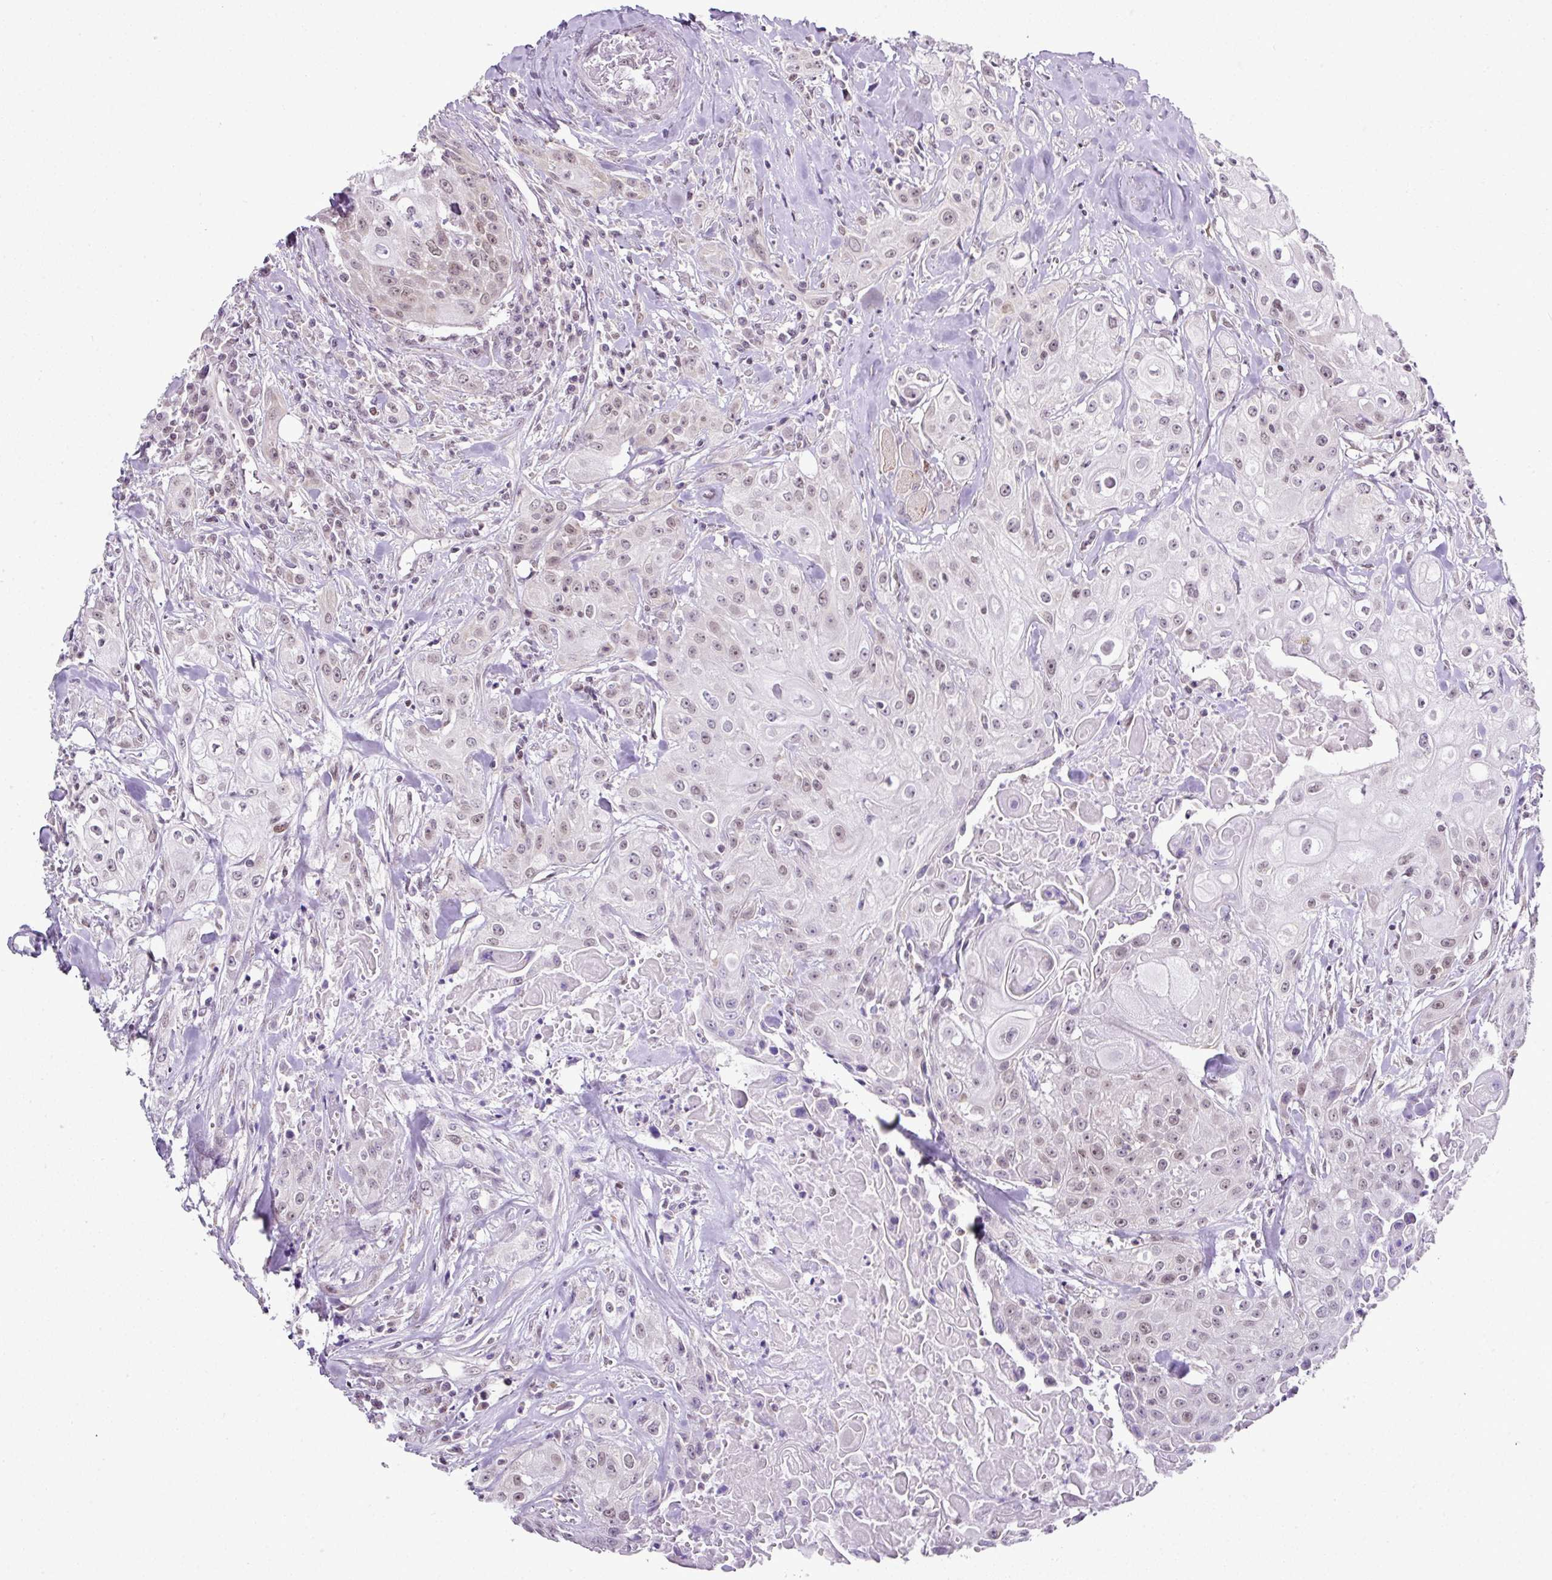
{"staining": {"intensity": "moderate", "quantity": "25%-75%", "location": "nuclear"}, "tissue": "head and neck cancer", "cell_type": "Tumor cells", "image_type": "cancer", "snomed": [{"axis": "morphology", "description": "Squamous cell carcinoma, NOS"}, {"axis": "topography", "description": "Oral tissue"}, {"axis": "topography", "description": "Head-Neck"}], "caption": "This is a photomicrograph of immunohistochemistry staining of head and neck squamous cell carcinoma, which shows moderate positivity in the nuclear of tumor cells.", "gene": "FAM32A", "patient": {"sex": "female", "age": 82}}